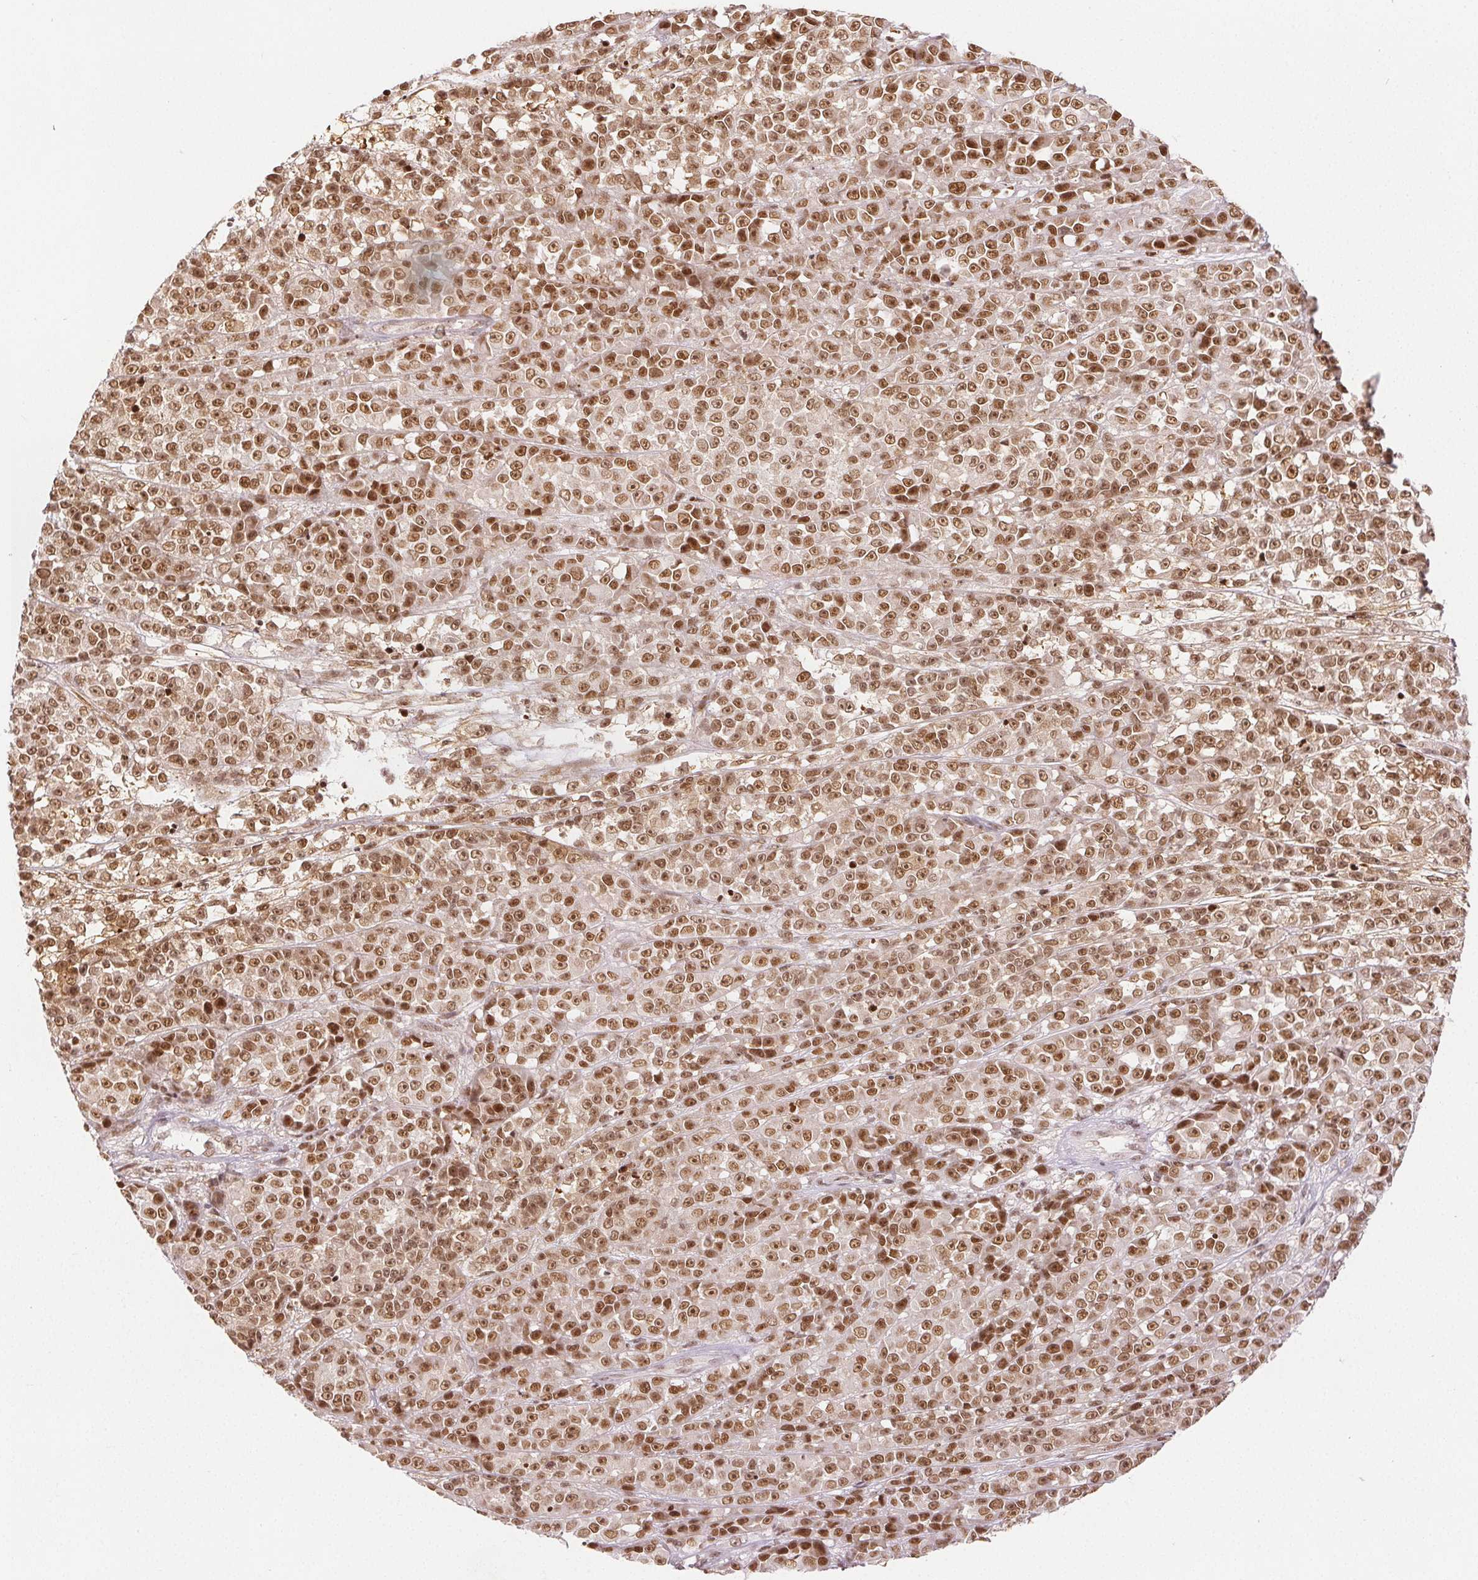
{"staining": {"intensity": "moderate", "quantity": ">75%", "location": "nuclear"}, "tissue": "melanoma", "cell_type": "Tumor cells", "image_type": "cancer", "snomed": [{"axis": "morphology", "description": "Malignant melanoma, NOS"}, {"axis": "topography", "description": "Skin"}, {"axis": "topography", "description": "Skin of back"}], "caption": "DAB immunohistochemical staining of malignant melanoma shows moderate nuclear protein staining in about >75% of tumor cells.", "gene": "DEK", "patient": {"sex": "male", "age": 91}}